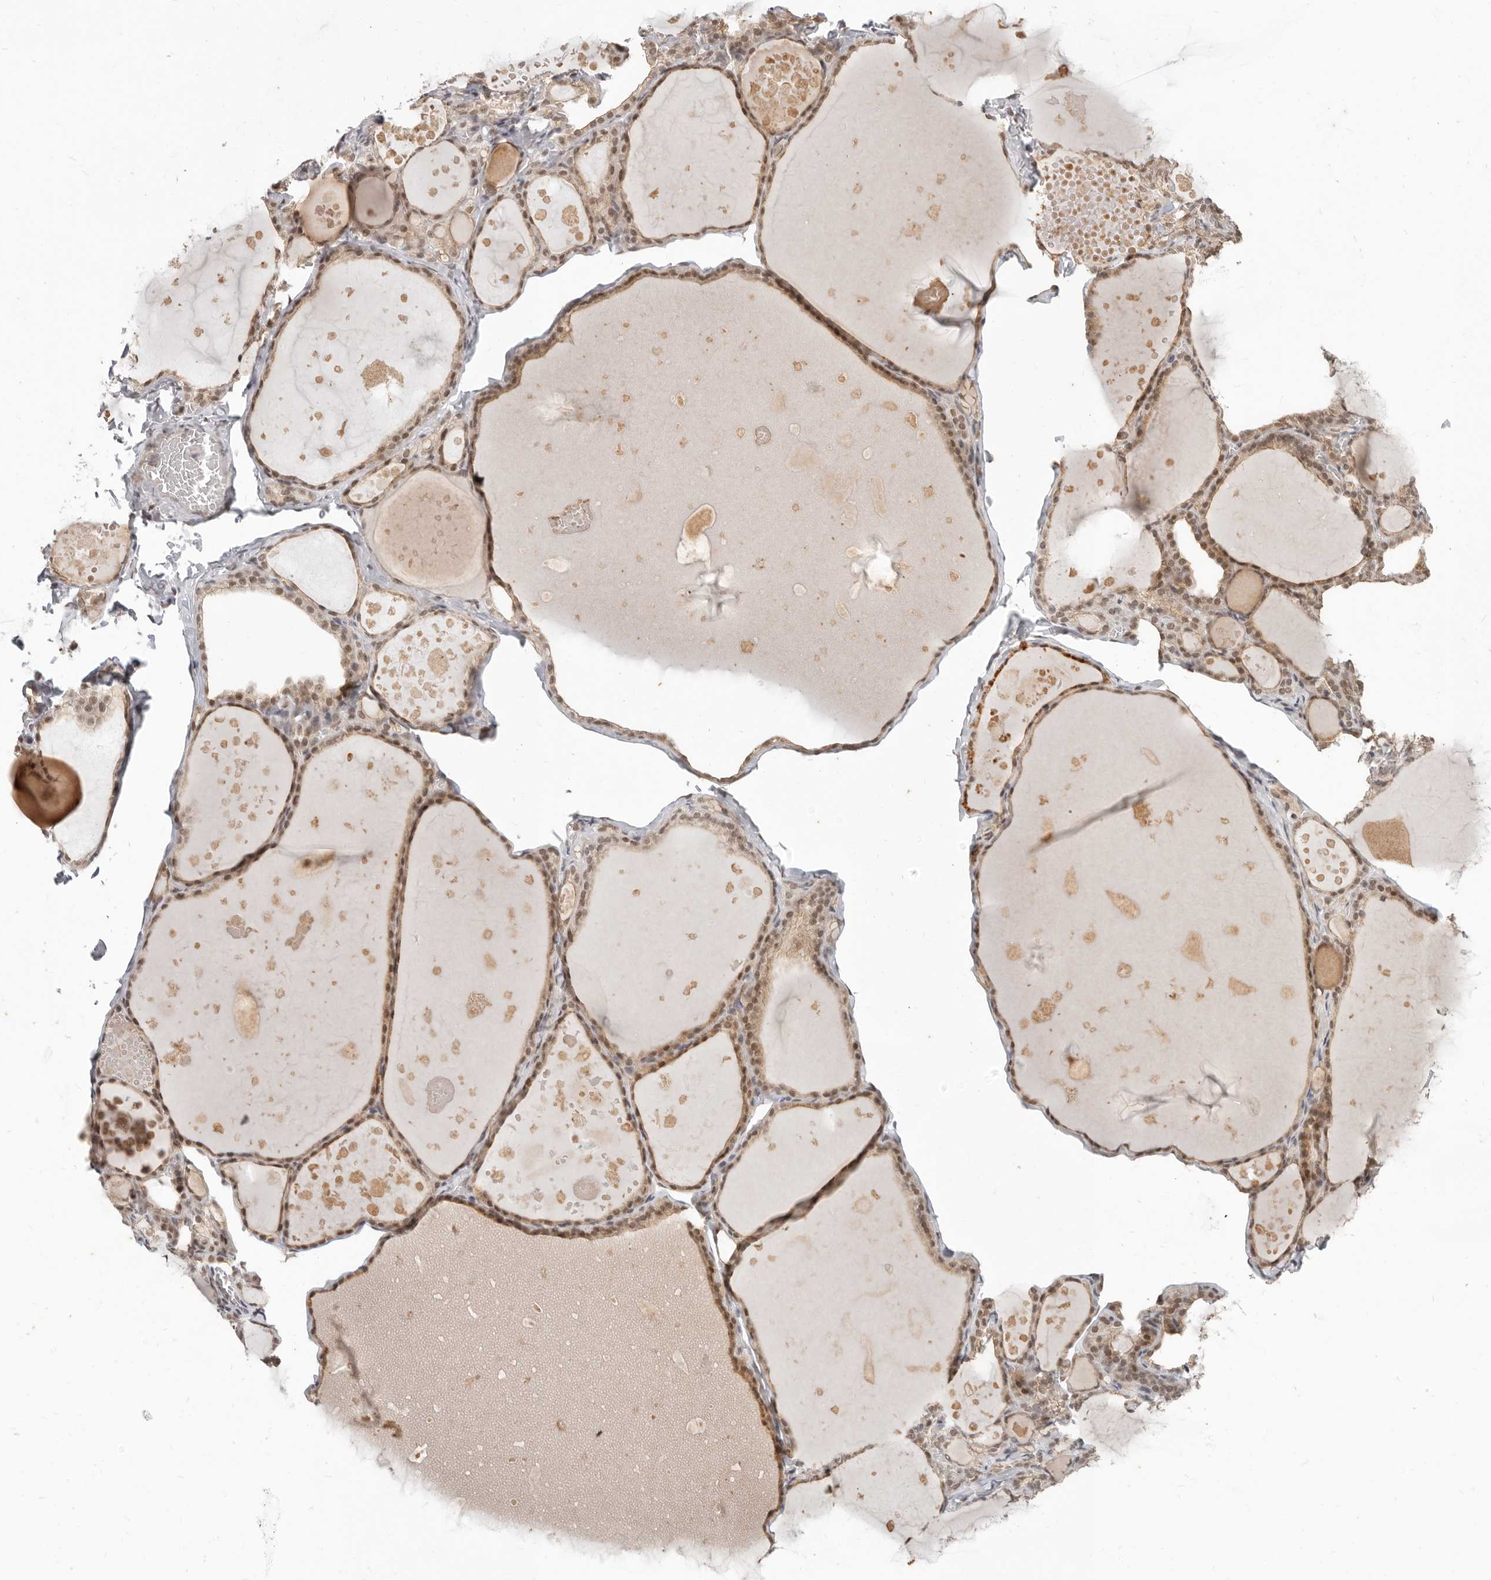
{"staining": {"intensity": "moderate", "quantity": ">75%", "location": "cytoplasmic/membranous,nuclear"}, "tissue": "thyroid gland", "cell_type": "Glandular cells", "image_type": "normal", "snomed": [{"axis": "morphology", "description": "Normal tissue, NOS"}, {"axis": "topography", "description": "Thyroid gland"}], "caption": "A brown stain highlights moderate cytoplasmic/membranous,nuclear positivity of a protein in glandular cells of normal human thyroid gland. (IHC, brightfield microscopy, high magnification).", "gene": "RFC2", "patient": {"sex": "male", "age": 56}}